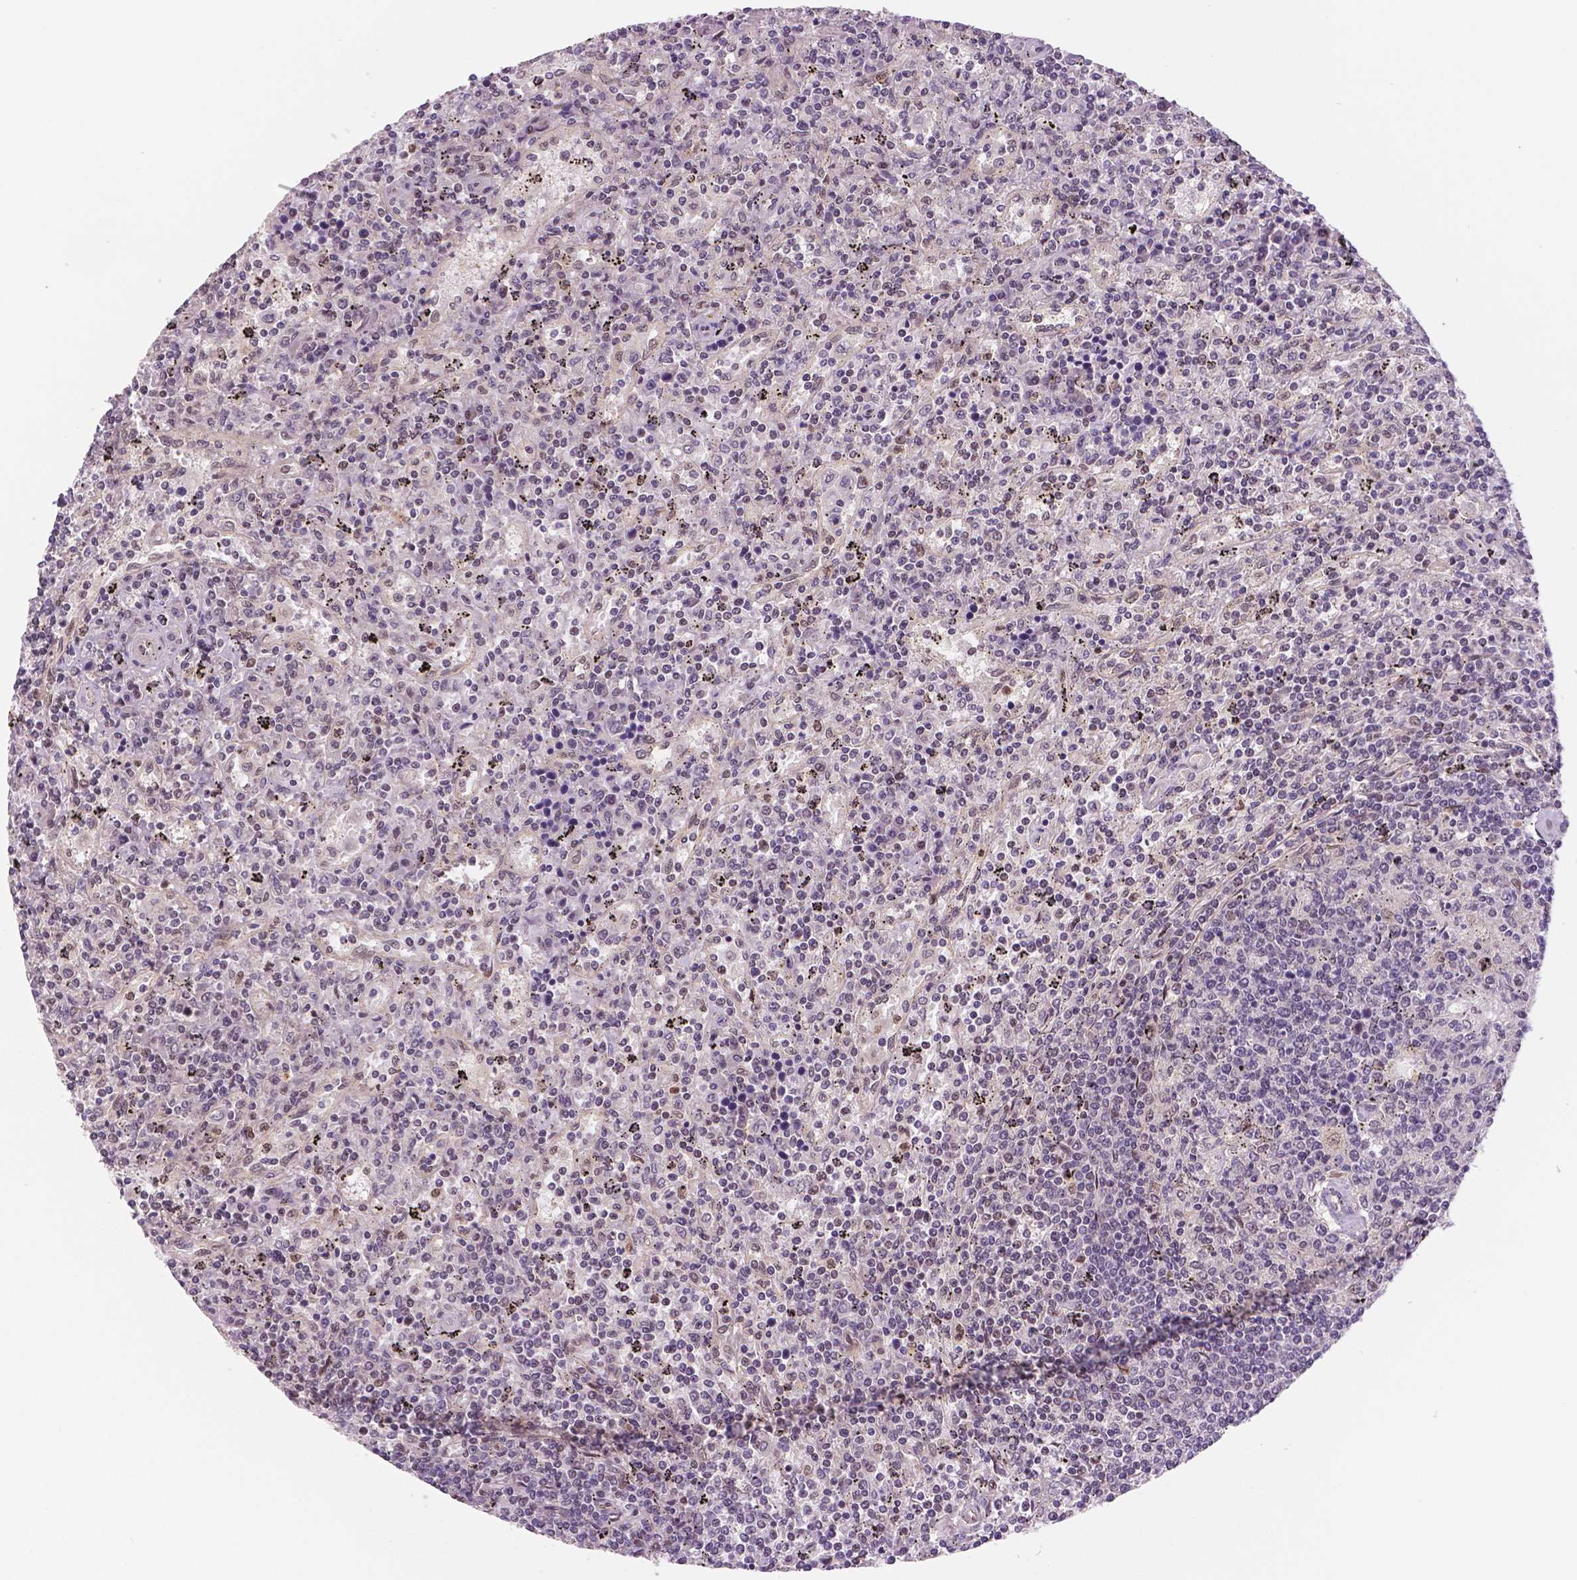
{"staining": {"intensity": "negative", "quantity": "none", "location": "none"}, "tissue": "lymphoma", "cell_type": "Tumor cells", "image_type": "cancer", "snomed": [{"axis": "morphology", "description": "Malignant lymphoma, non-Hodgkin's type, Low grade"}, {"axis": "topography", "description": "Spleen"}], "caption": "The image displays no significant expression in tumor cells of malignant lymphoma, non-Hodgkin's type (low-grade). The staining was performed using DAB (3,3'-diaminobenzidine) to visualize the protein expression in brown, while the nuclei were stained in blue with hematoxylin (Magnification: 20x).", "gene": "STAT3", "patient": {"sex": "male", "age": 62}}